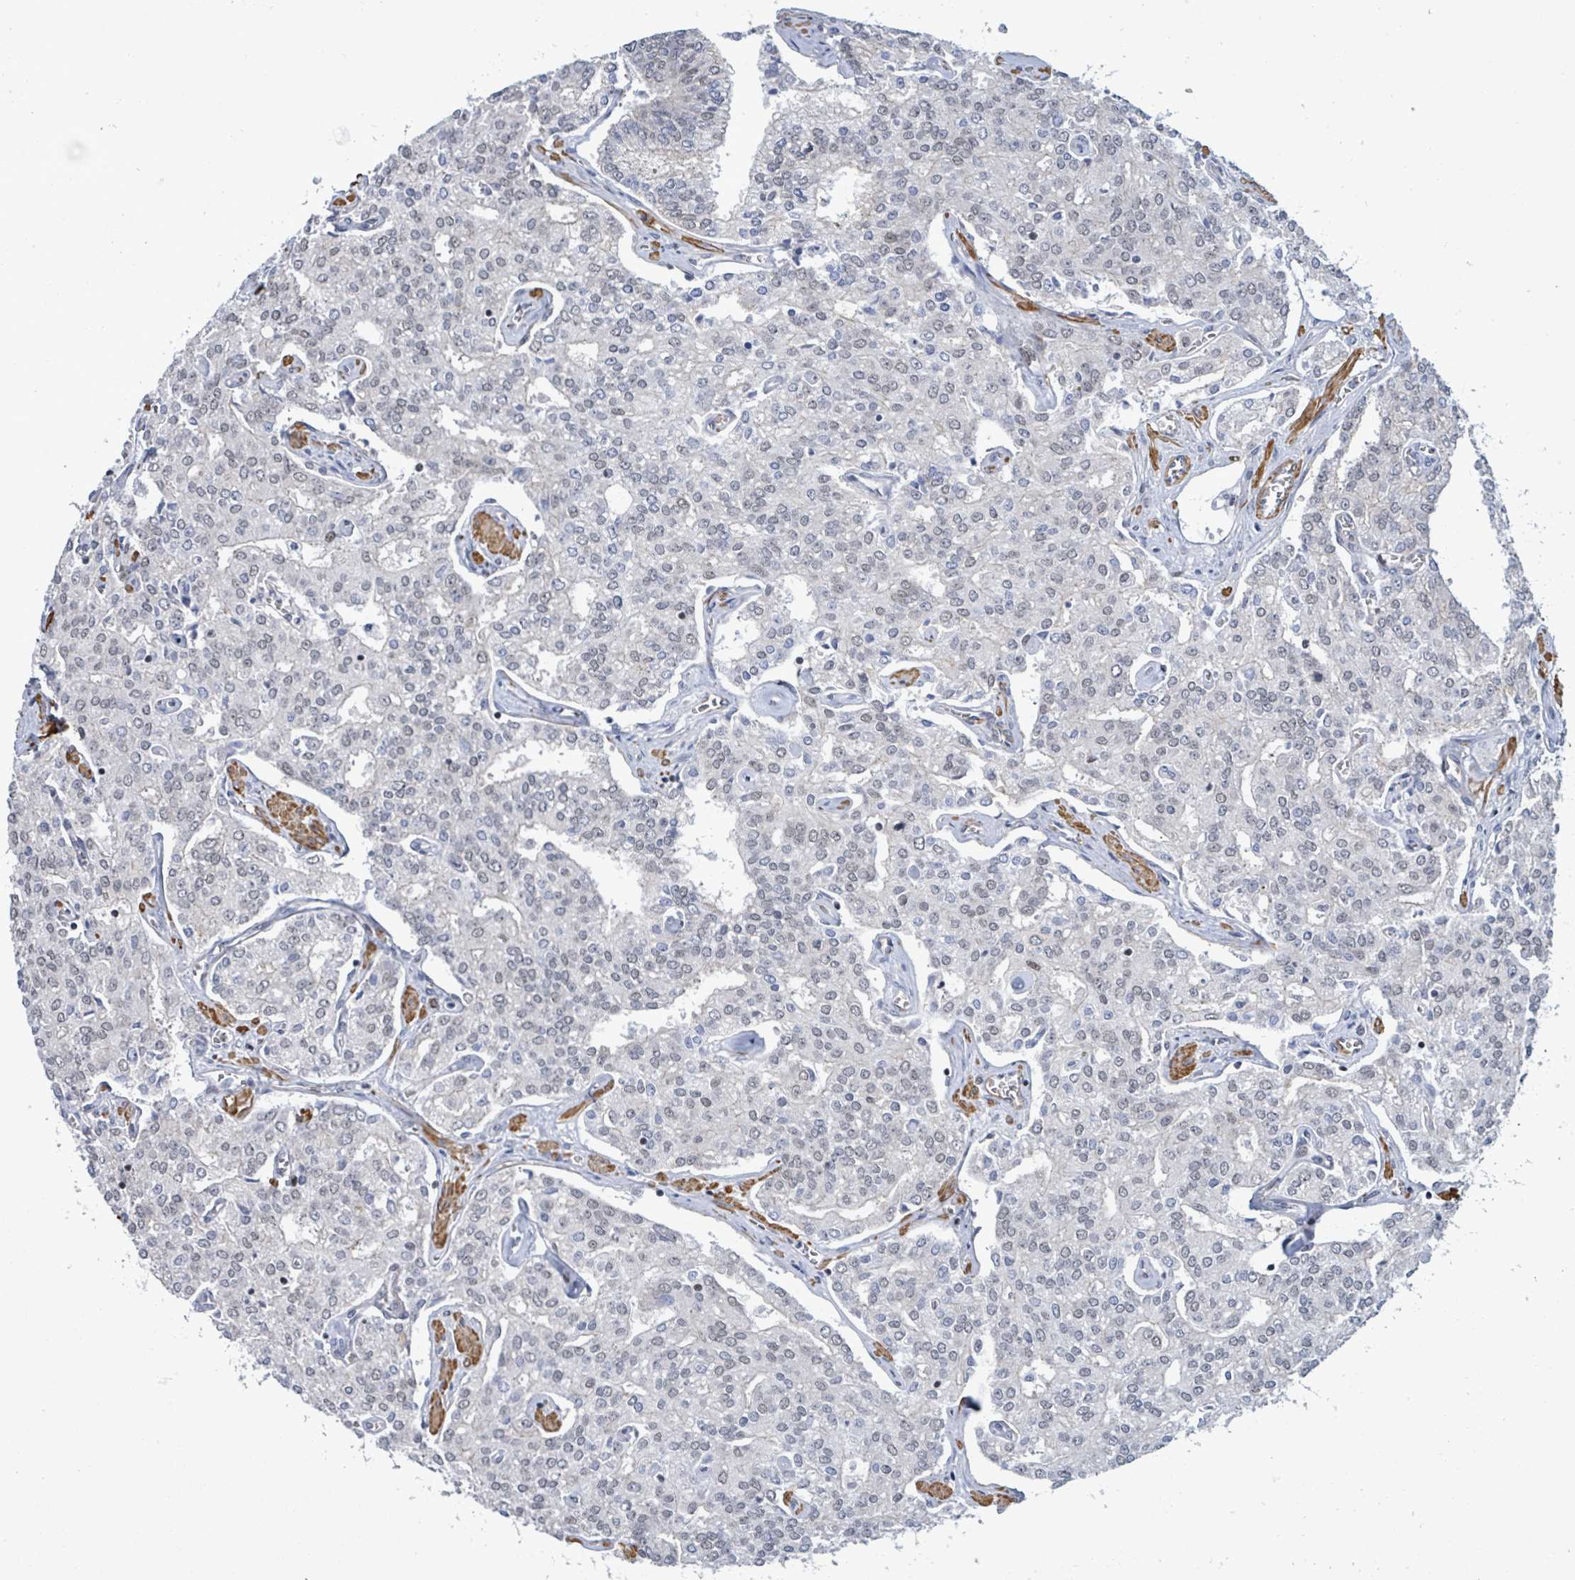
{"staining": {"intensity": "negative", "quantity": "none", "location": "none"}, "tissue": "prostate cancer", "cell_type": "Tumor cells", "image_type": "cancer", "snomed": [{"axis": "morphology", "description": "Adenocarcinoma, High grade"}, {"axis": "topography", "description": "Prostate"}], "caption": "This is an immunohistochemistry (IHC) micrograph of prostate adenocarcinoma (high-grade). There is no positivity in tumor cells.", "gene": "DMRTC1B", "patient": {"sex": "male", "age": 71}}